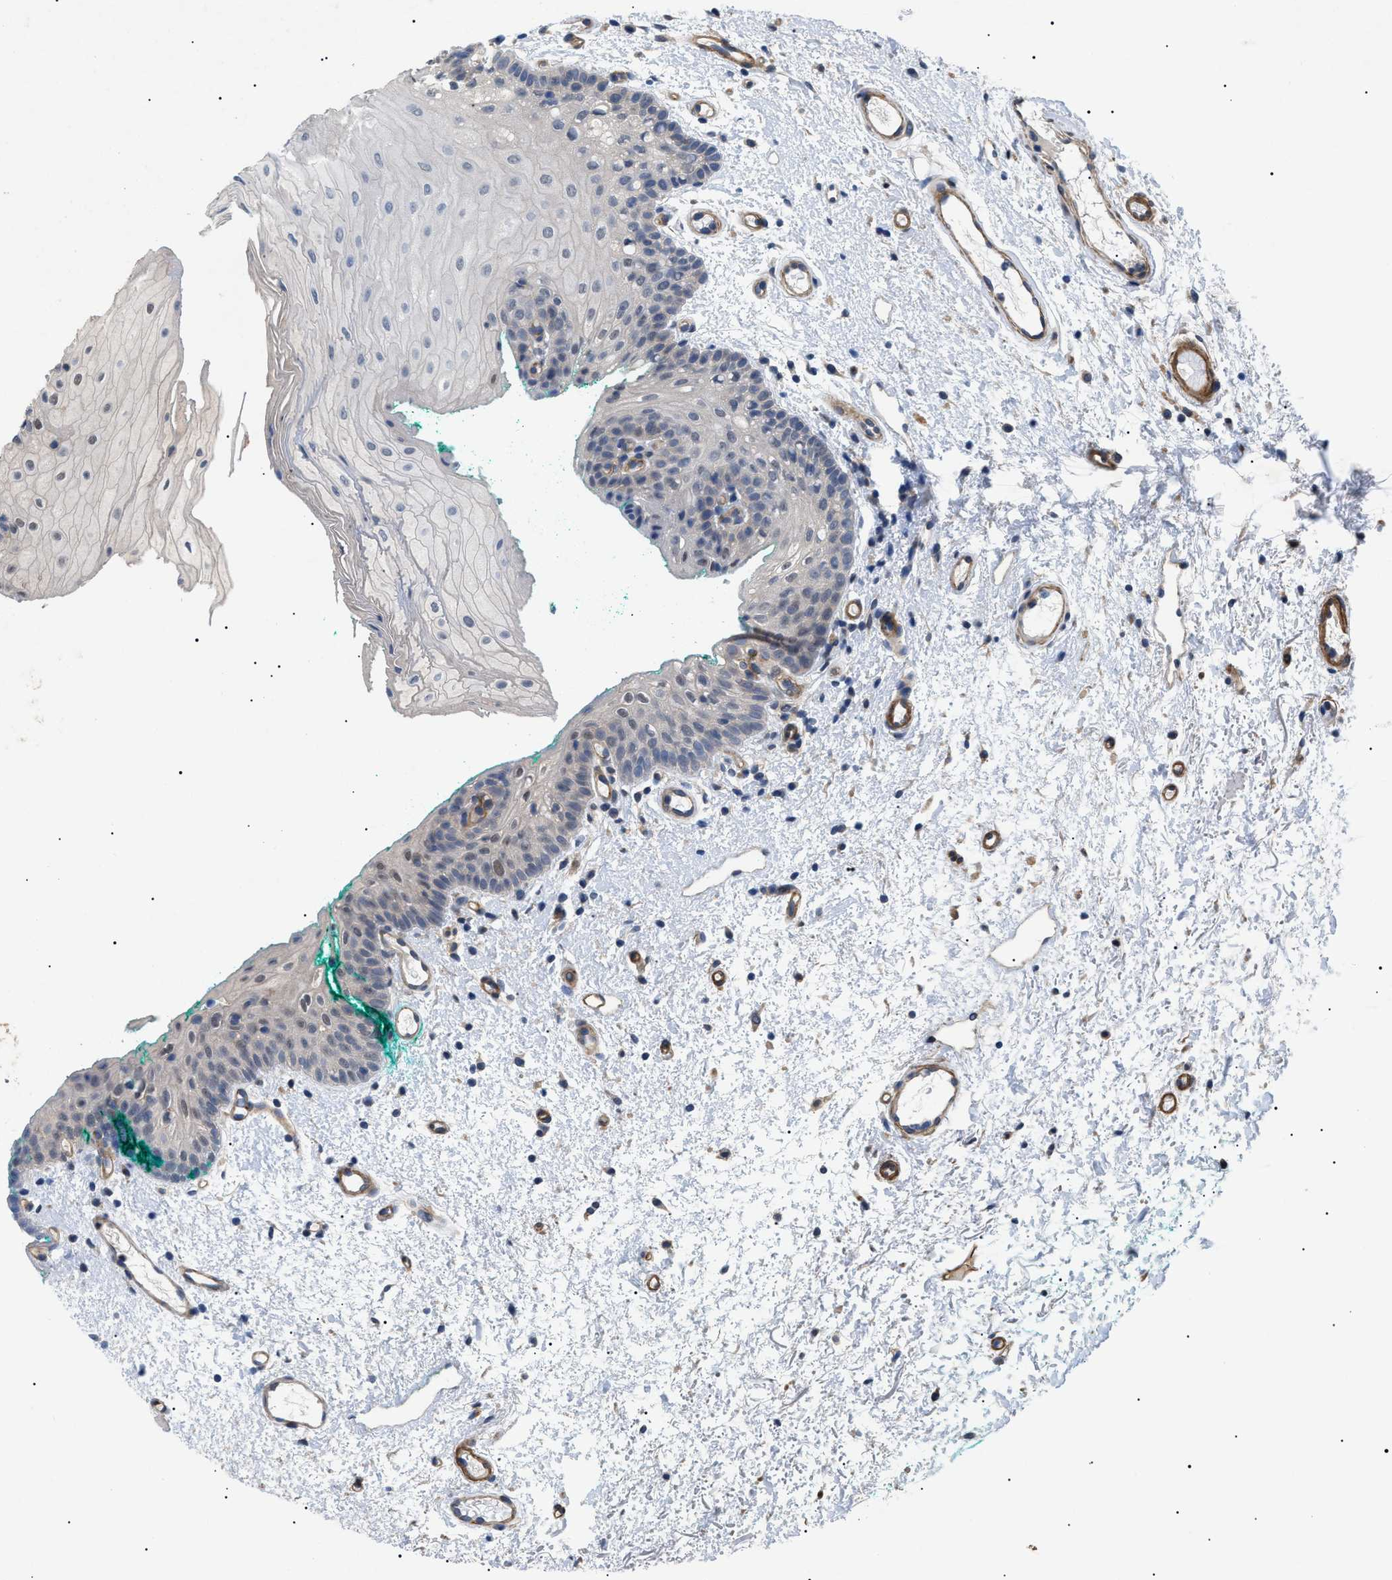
{"staining": {"intensity": "weak", "quantity": "<25%", "location": "cytoplasmic/membranous,nuclear"}, "tissue": "oral mucosa", "cell_type": "Squamous epithelial cells", "image_type": "normal", "snomed": [{"axis": "morphology", "description": "Normal tissue, NOS"}, {"axis": "morphology", "description": "Squamous cell carcinoma, NOS"}, {"axis": "topography", "description": "Oral tissue"}, {"axis": "topography", "description": "Salivary gland"}, {"axis": "topography", "description": "Head-Neck"}], "caption": "This is an immunohistochemistry histopathology image of normal oral mucosa. There is no staining in squamous epithelial cells.", "gene": "CRCP", "patient": {"sex": "female", "age": 62}}